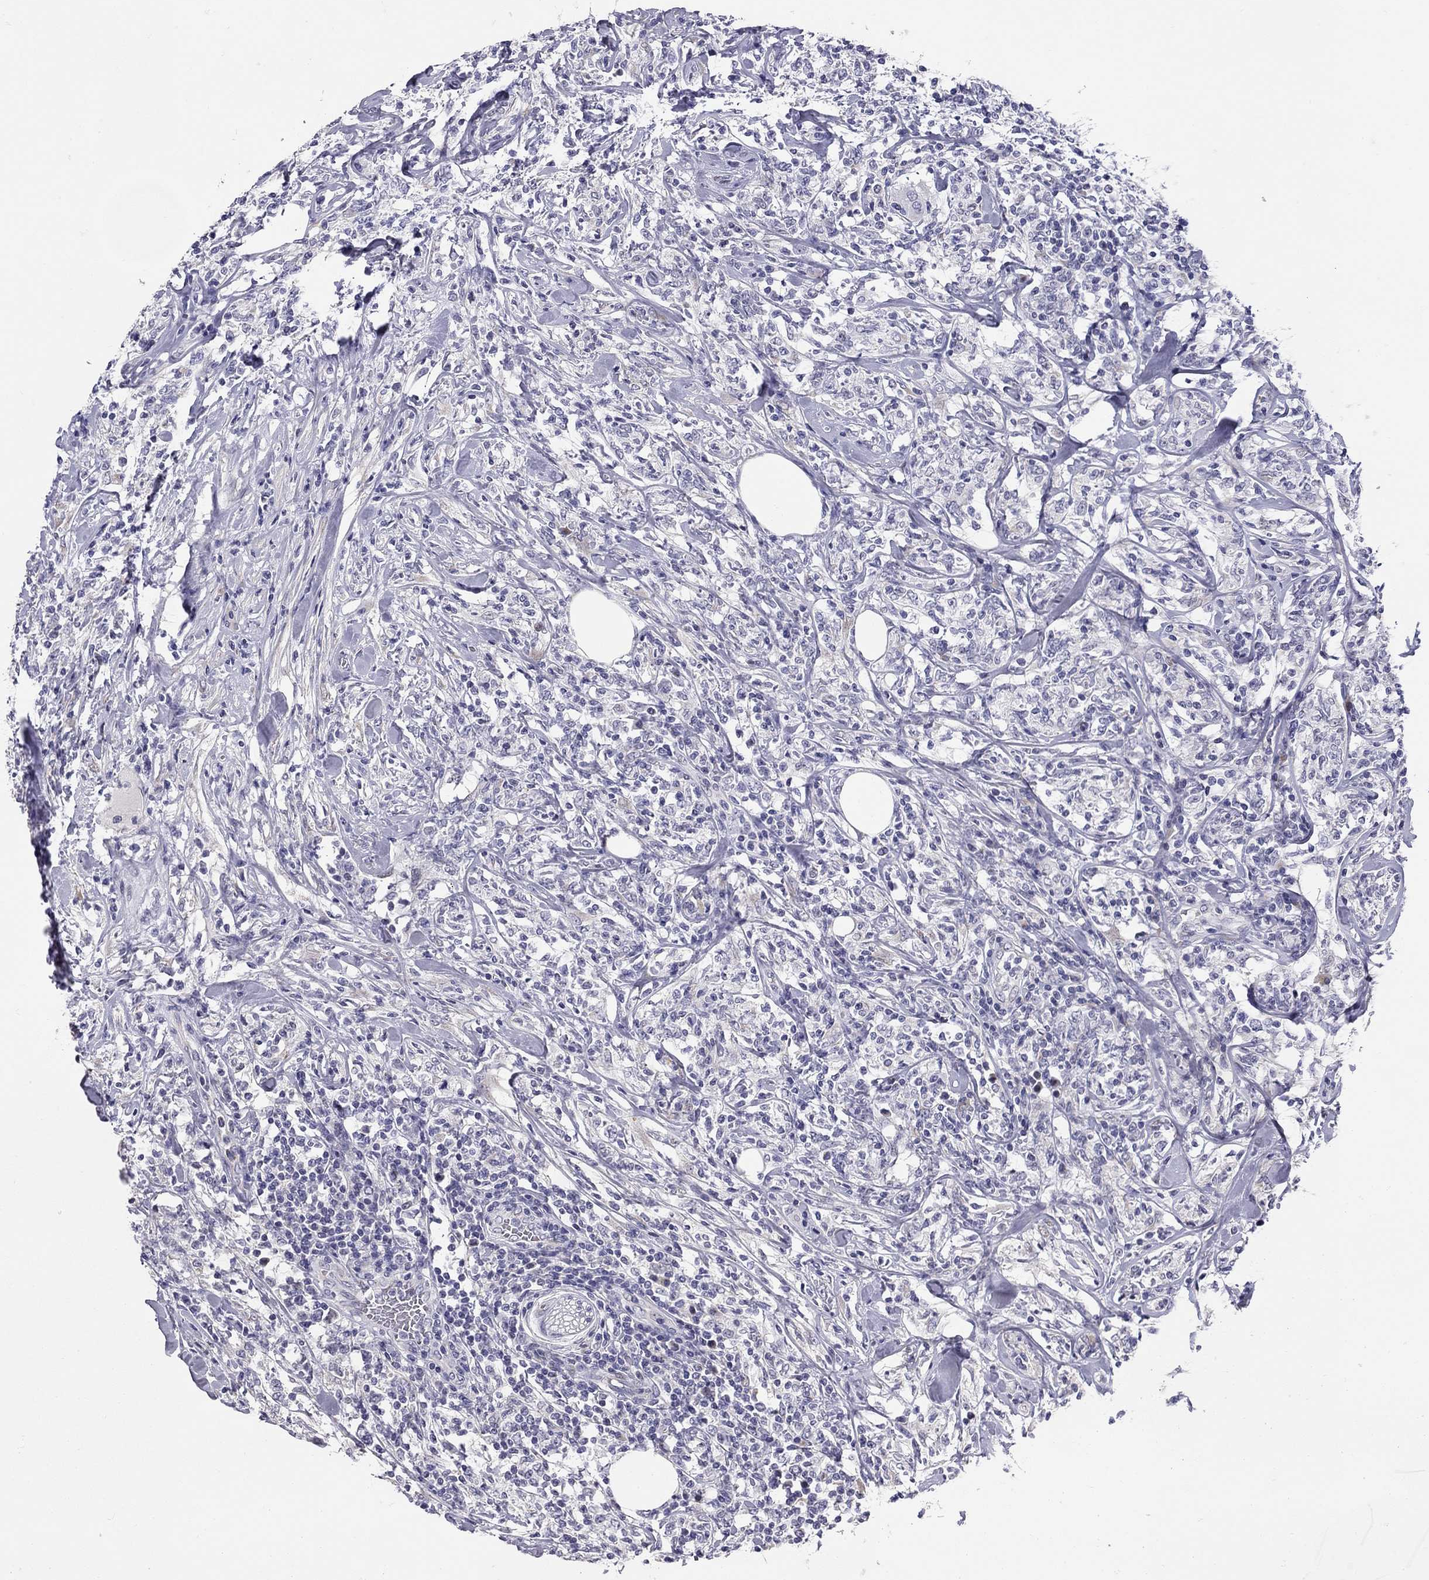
{"staining": {"intensity": "negative", "quantity": "none", "location": "none"}, "tissue": "lymphoma", "cell_type": "Tumor cells", "image_type": "cancer", "snomed": [{"axis": "morphology", "description": "Malignant lymphoma, non-Hodgkin's type, High grade"}, {"axis": "topography", "description": "Lymph node"}], "caption": "Malignant lymphoma, non-Hodgkin's type (high-grade) was stained to show a protein in brown. There is no significant staining in tumor cells. The staining is performed using DAB brown chromogen with nuclei counter-stained in using hematoxylin.", "gene": "C8orf88", "patient": {"sex": "female", "age": 84}}